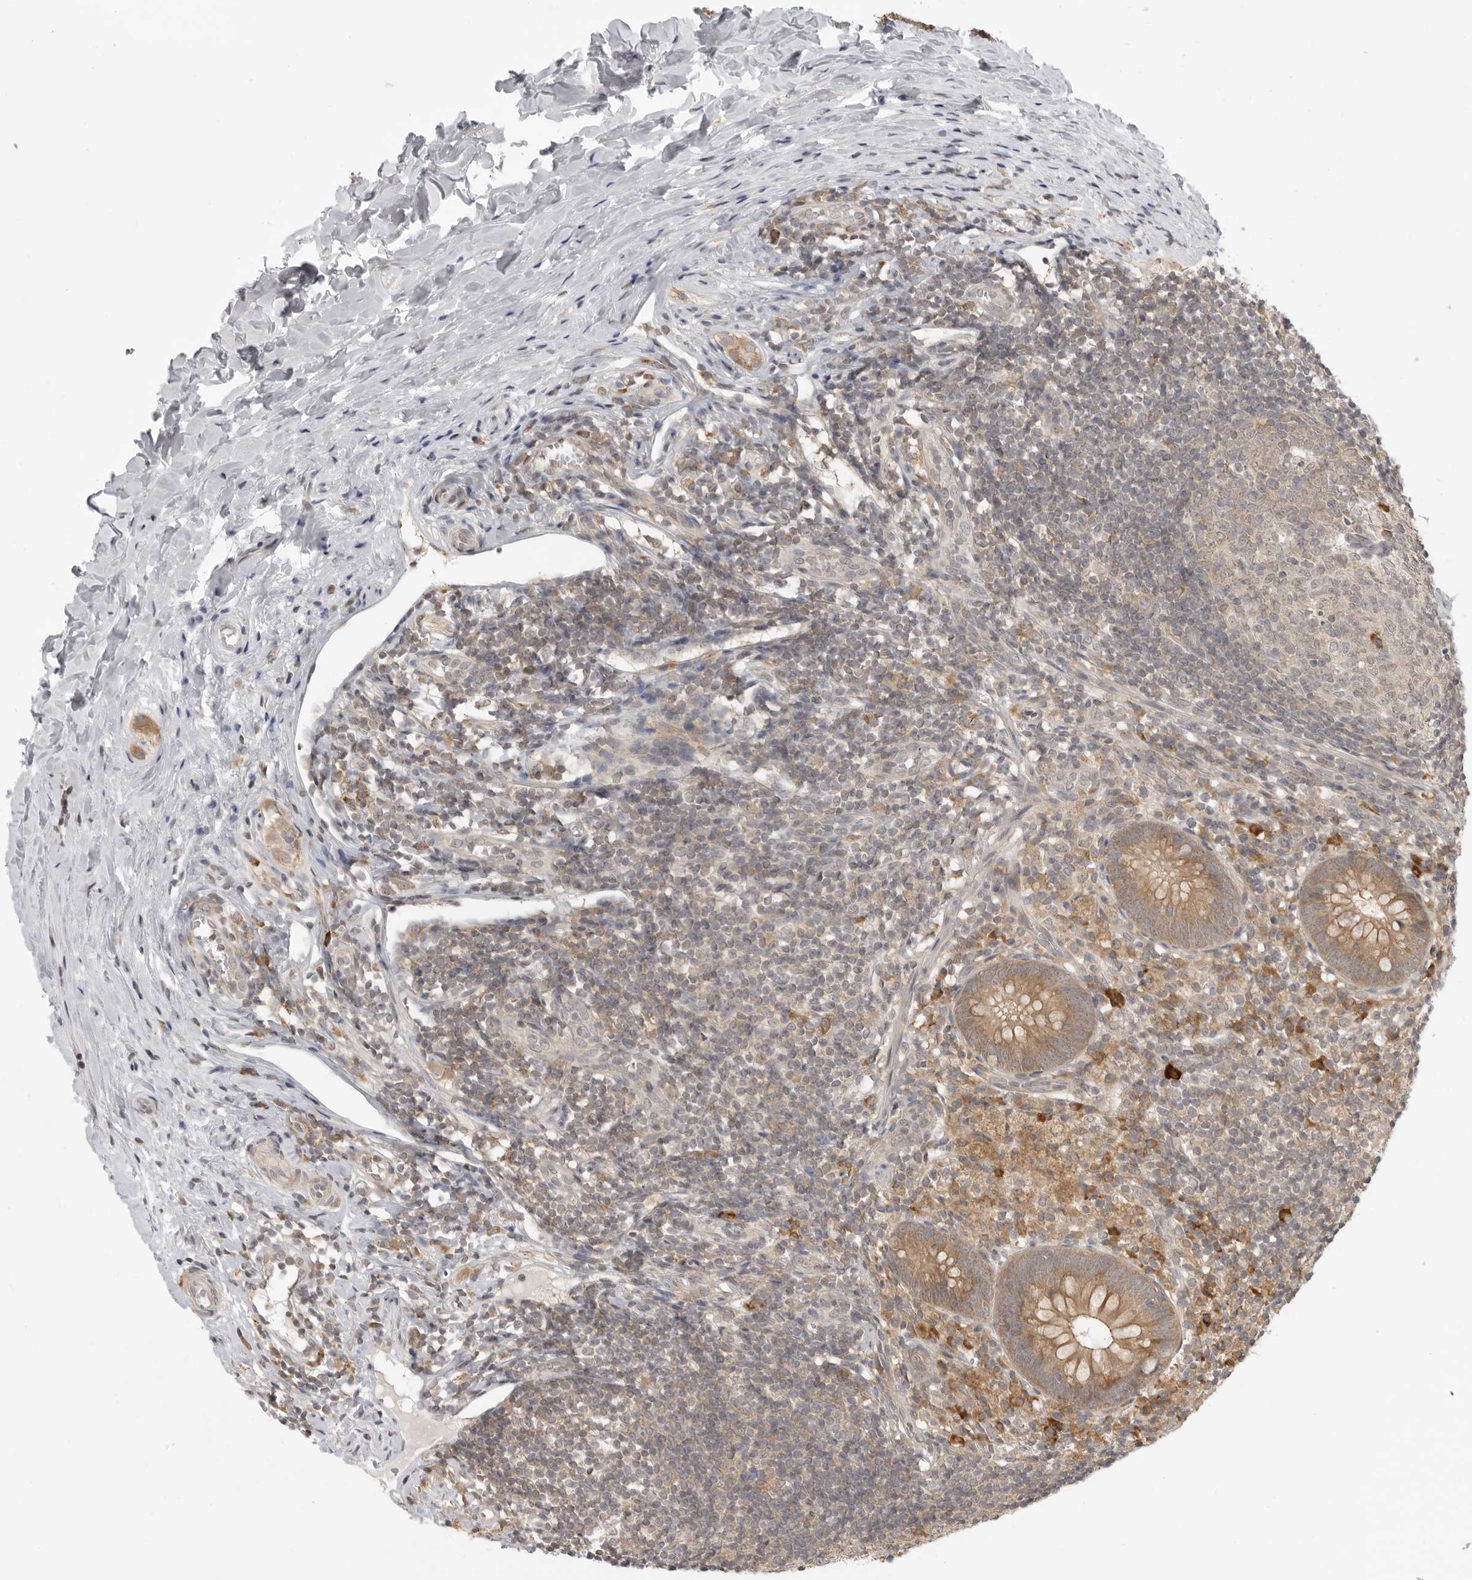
{"staining": {"intensity": "moderate", "quantity": ">75%", "location": "cytoplasmic/membranous"}, "tissue": "appendix", "cell_type": "Glandular cells", "image_type": "normal", "snomed": [{"axis": "morphology", "description": "Normal tissue, NOS"}, {"axis": "topography", "description": "Appendix"}], "caption": "Protein positivity by immunohistochemistry displays moderate cytoplasmic/membranous staining in about >75% of glandular cells in unremarkable appendix.", "gene": "PRRC2A", "patient": {"sex": "female", "age": 20}}